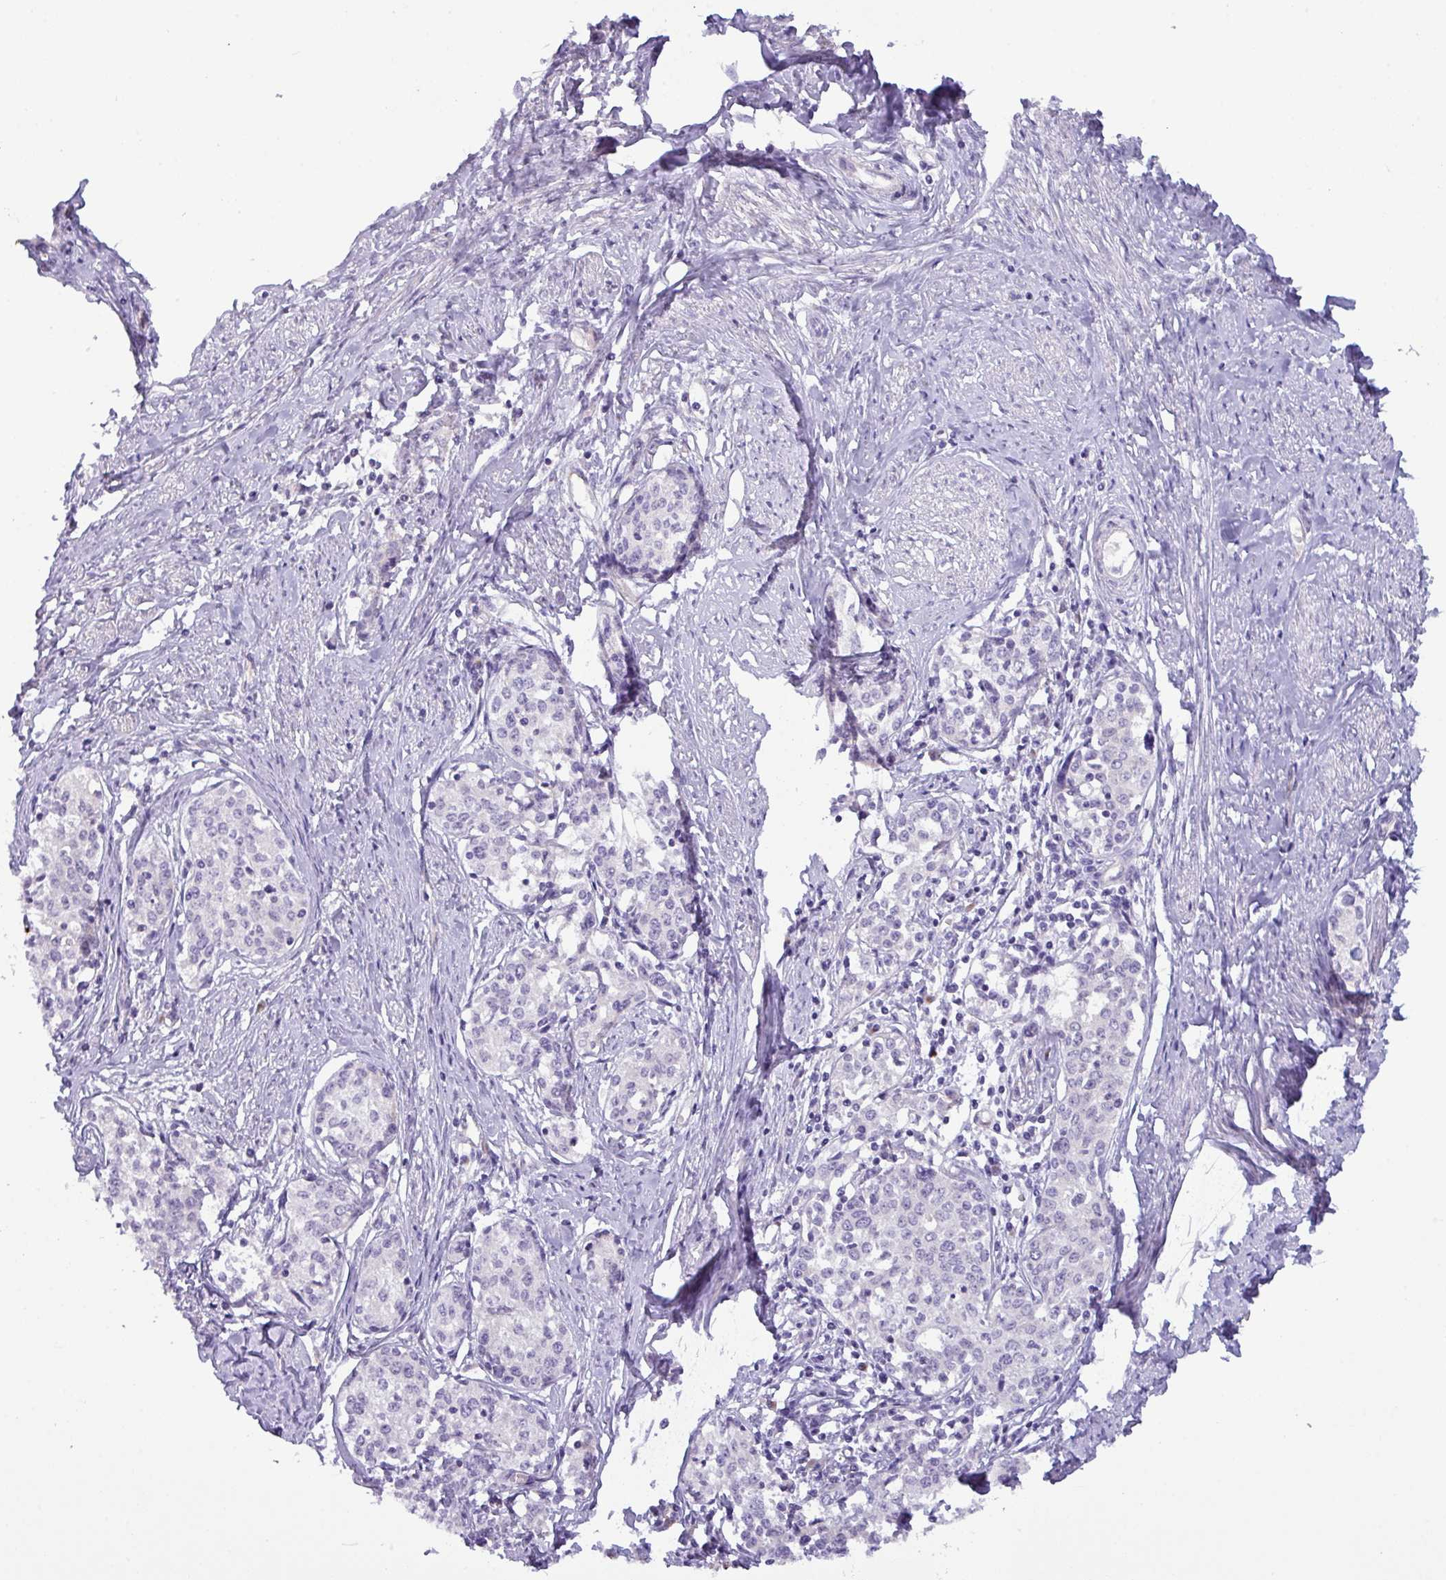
{"staining": {"intensity": "negative", "quantity": "none", "location": "none"}, "tissue": "cervical cancer", "cell_type": "Tumor cells", "image_type": "cancer", "snomed": [{"axis": "morphology", "description": "Squamous cell carcinoma, NOS"}, {"axis": "morphology", "description": "Adenocarcinoma, NOS"}, {"axis": "topography", "description": "Cervix"}], "caption": "A high-resolution image shows IHC staining of squamous cell carcinoma (cervical), which displays no significant staining in tumor cells.", "gene": "ZNF524", "patient": {"sex": "female", "age": 52}}